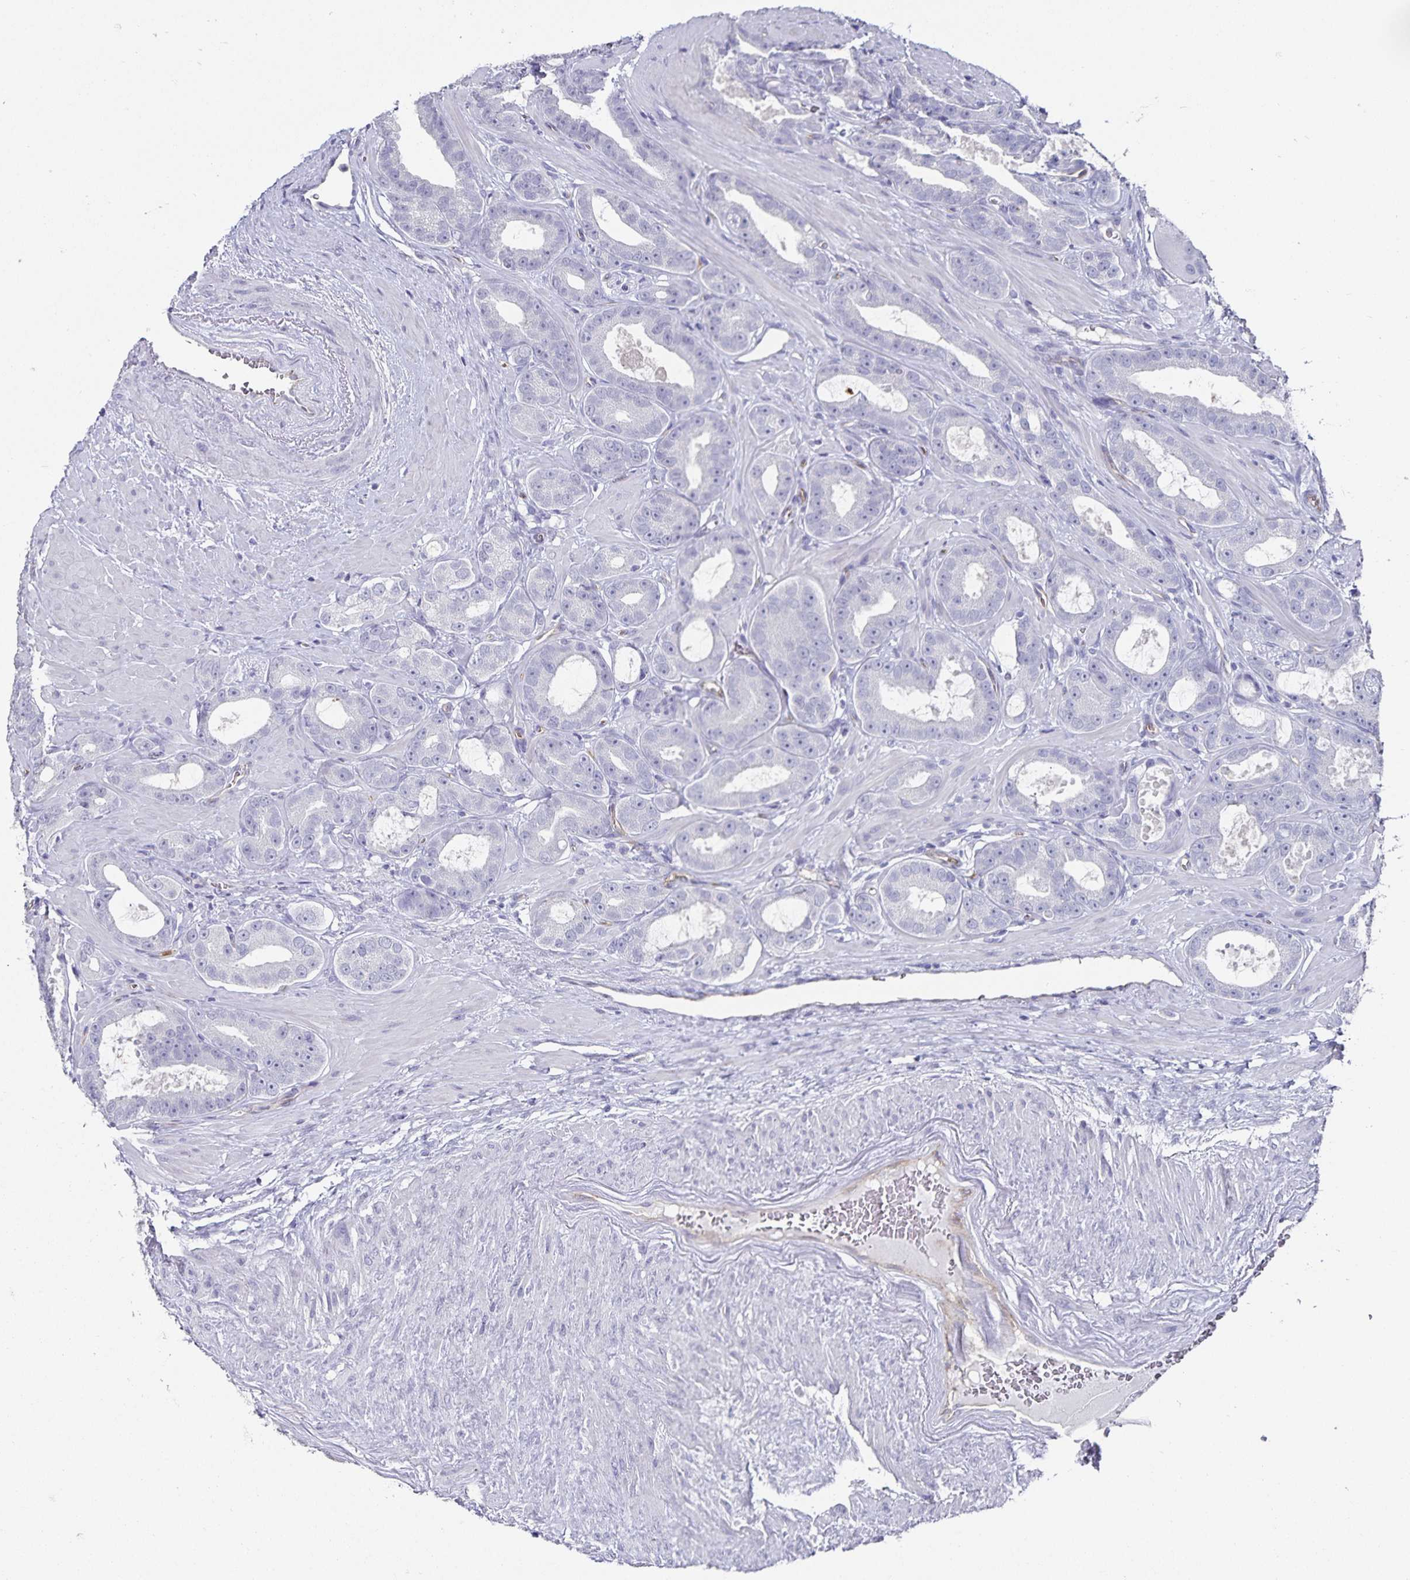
{"staining": {"intensity": "negative", "quantity": "none", "location": "none"}, "tissue": "prostate cancer", "cell_type": "Tumor cells", "image_type": "cancer", "snomed": [{"axis": "morphology", "description": "Adenocarcinoma, High grade"}, {"axis": "topography", "description": "Prostate"}], "caption": "IHC of human prostate cancer shows no positivity in tumor cells.", "gene": "PODXL", "patient": {"sex": "male", "age": 65}}